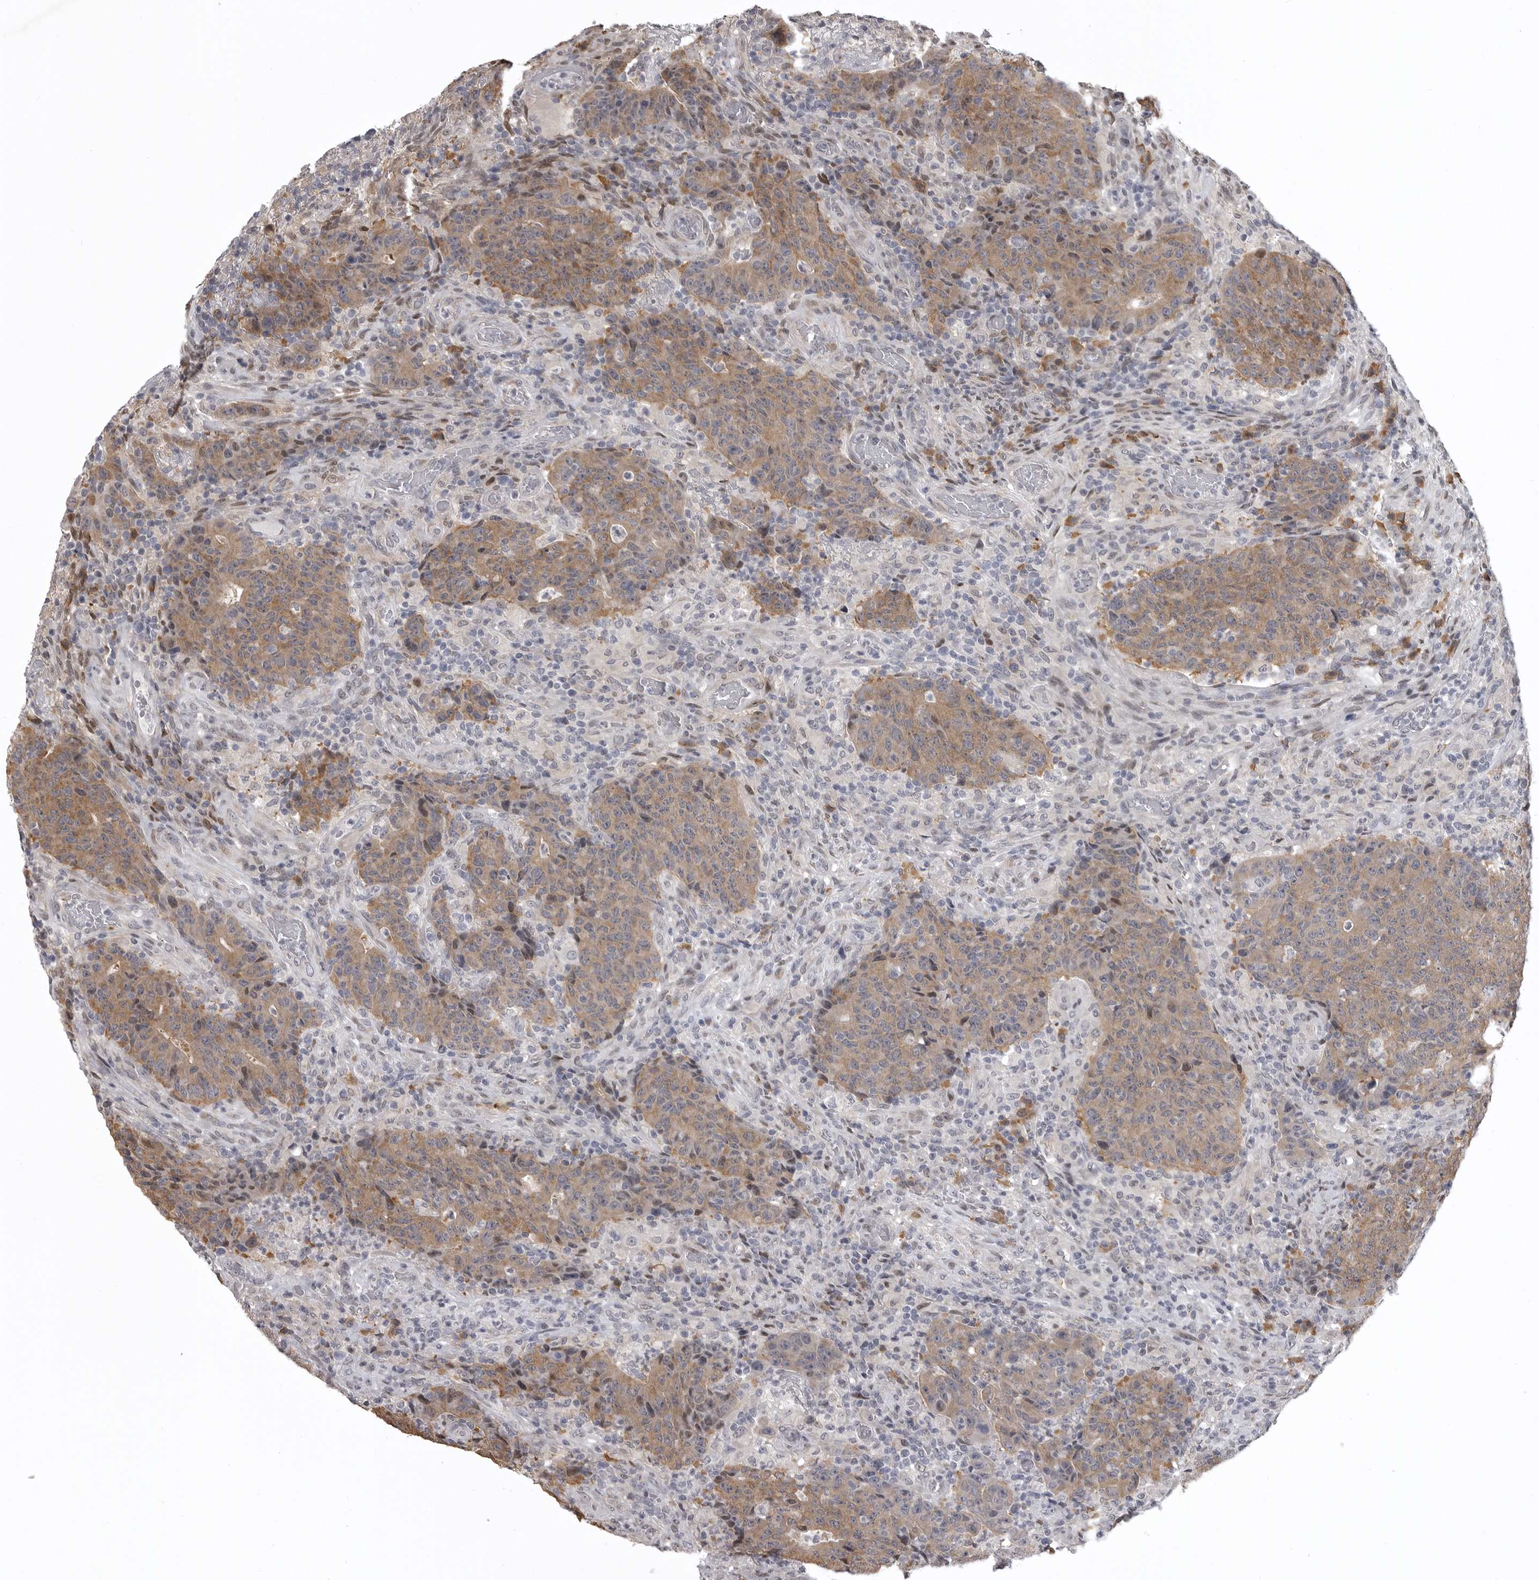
{"staining": {"intensity": "moderate", "quantity": ">75%", "location": "cytoplasmic/membranous"}, "tissue": "colorectal cancer", "cell_type": "Tumor cells", "image_type": "cancer", "snomed": [{"axis": "morphology", "description": "Adenocarcinoma, NOS"}, {"axis": "topography", "description": "Colon"}], "caption": "Human colorectal cancer (adenocarcinoma) stained for a protein (brown) exhibits moderate cytoplasmic/membranous positive staining in about >75% of tumor cells.", "gene": "SNX16", "patient": {"sex": "female", "age": 75}}